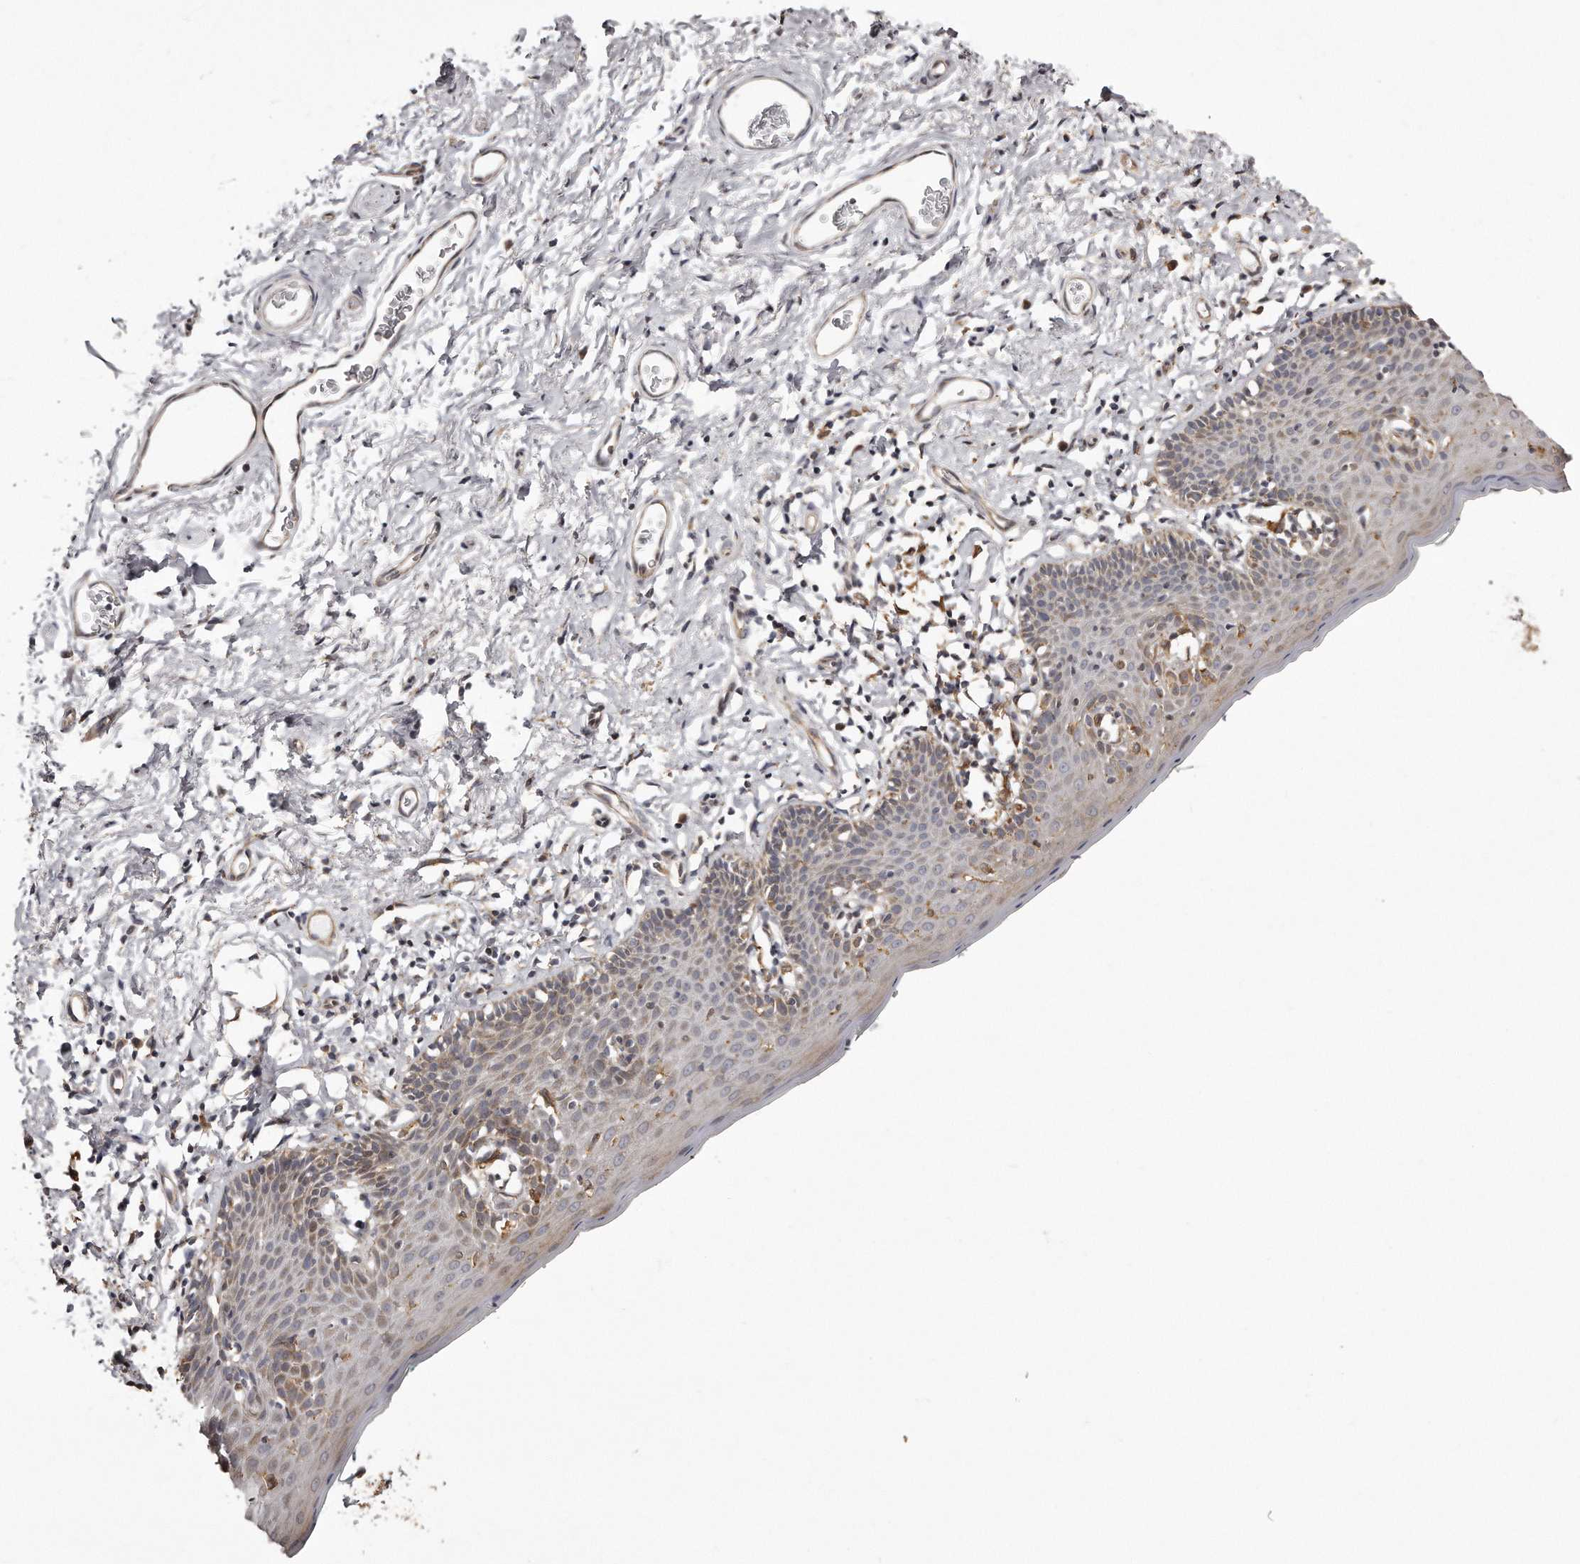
{"staining": {"intensity": "moderate", "quantity": "<25%", "location": "cytoplasmic/membranous"}, "tissue": "skin", "cell_type": "Epidermal cells", "image_type": "normal", "snomed": [{"axis": "morphology", "description": "Normal tissue, NOS"}, {"axis": "topography", "description": "Vulva"}], "caption": "Immunohistochemistry micrograph of normal skin stained for a protein (brown), which reveals low levels of moderate cytoplasmic/membranous positivity in approximately <25% of epidermal cells.", "gene": "TRAPPC14", "patient": {"sex": "female", "age": 66}}